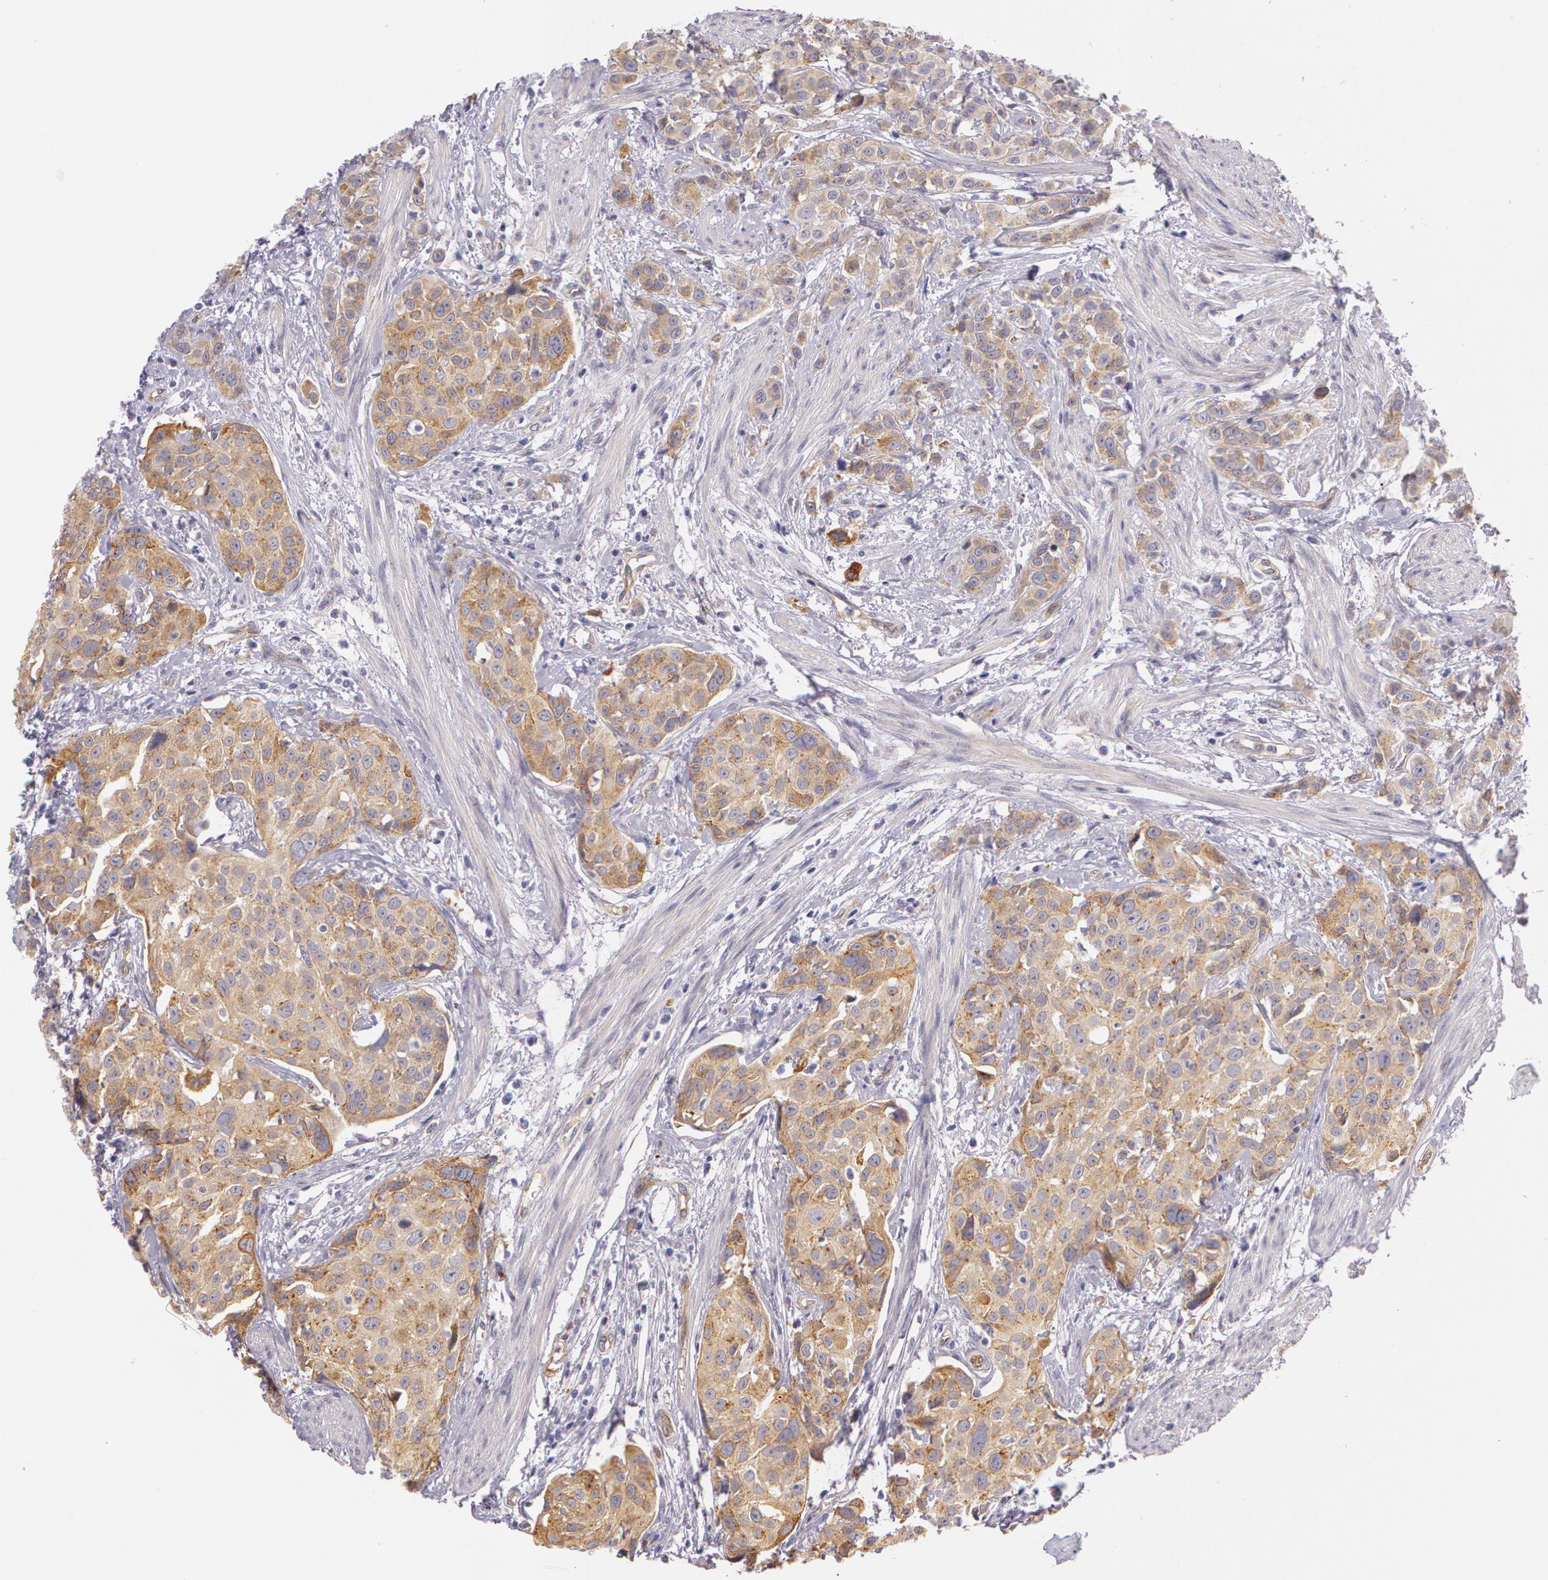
{"staining": {"intensity": "moderate", "quantity": ">75%", "location": "cytoplasmic/membranous"}, "tissue": "urothelial cancer", "cell_type": "Tumor cells", "image_type": "cancer", "snomed": [{"axis": "morphology", "description": "Urothelial carcinoma, High grade"}, {"axis": "topography", "description": "Urinary bladder"}], "caption": "A photomicrograph showing moderate cytoplasmic/membranous positivity in about >75% of tumor cells in urothelial cancer, as visualized by brown immunohistochemical staining.", "gene": "APP", "patient": {"sex": "male", "age": 56}}